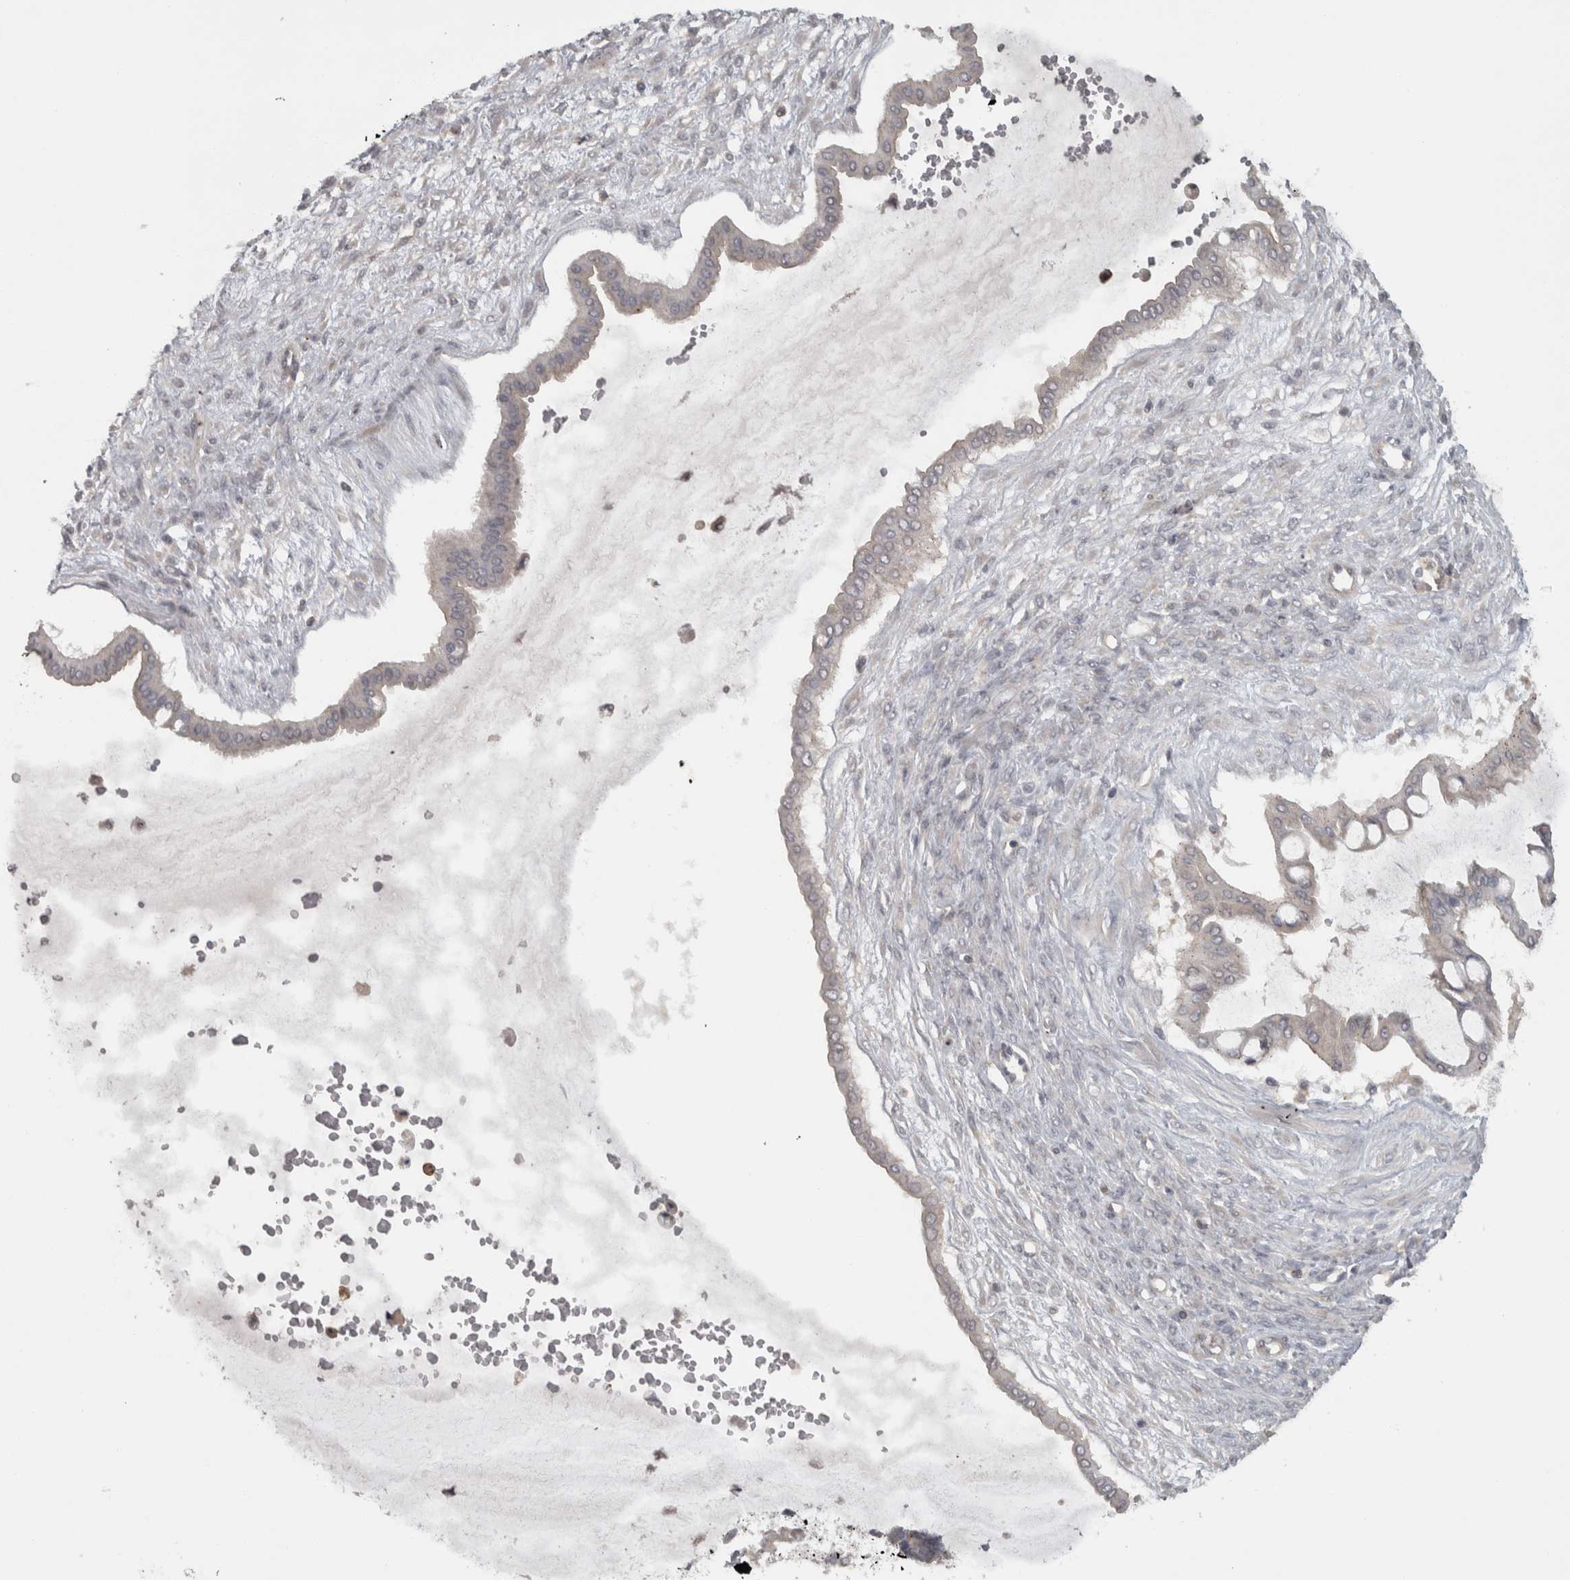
{"staining": {"intensity": "negative", "quantity": "none", "location": "none"}, "tissue": "ovarian cancer", "cell_type": "Tumor cells", "image_type": "cancer", "snomed": [{"axis": "morphology", "description": "Cystadenocarcinoma, mucinous, NOS"}, {"axis": "topography", "description": "Ovary"}], "caption": "Immunohistochemical staining of mucinous cystadenocarcinoma (ovarian) exhibits no significant positivity in tumor cells.", "gene": "SLCO5A1", "patient": {"sex": "female", "age": 73}}